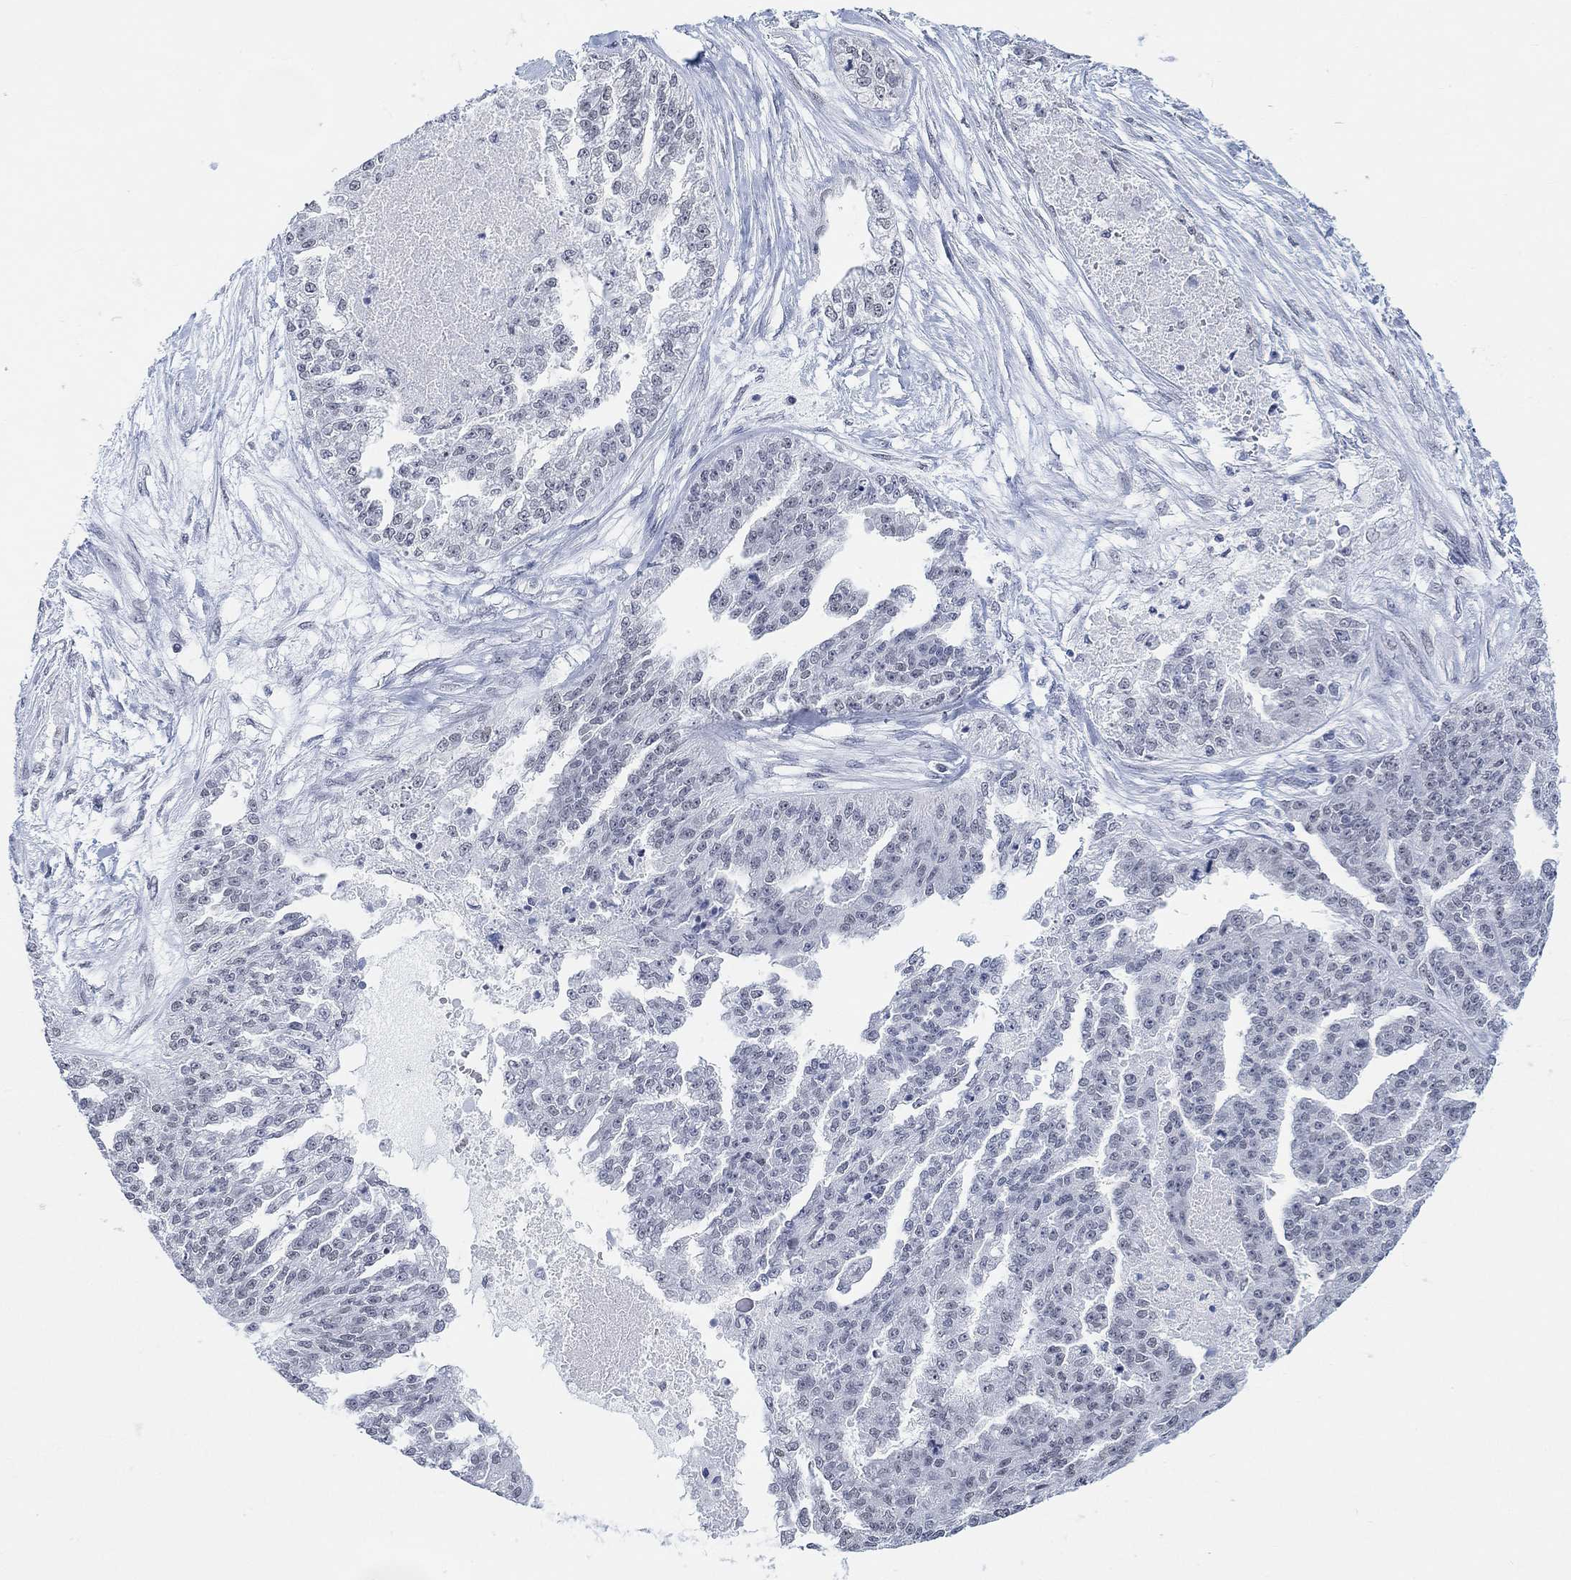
{"staining": {"intensity": "negative", "quantity": "none", "location": "none"}, "tissue": "ovarian cancer", "cell_type": "Tumor cells", "image_type": "cancer", "snomed": [{"axis": "morphology", "description": "Cystadenocarcinoma, serous, NOS"}, {"axis": "topography", "description": "Ovary"}], "caption": "The immunohistochemistry (IHC) image has no significant positivity in tumor cells of ovarian cancer tissue. (Stains: DAB (3,3'-diaminobenzidine) immunohistochemistry (IHC) with hematoxylin counter stain, Microscopy: brightfield microscopy at high magnification).", "gene": "PURG", "patient": {"sex": "female", "age": 58}}